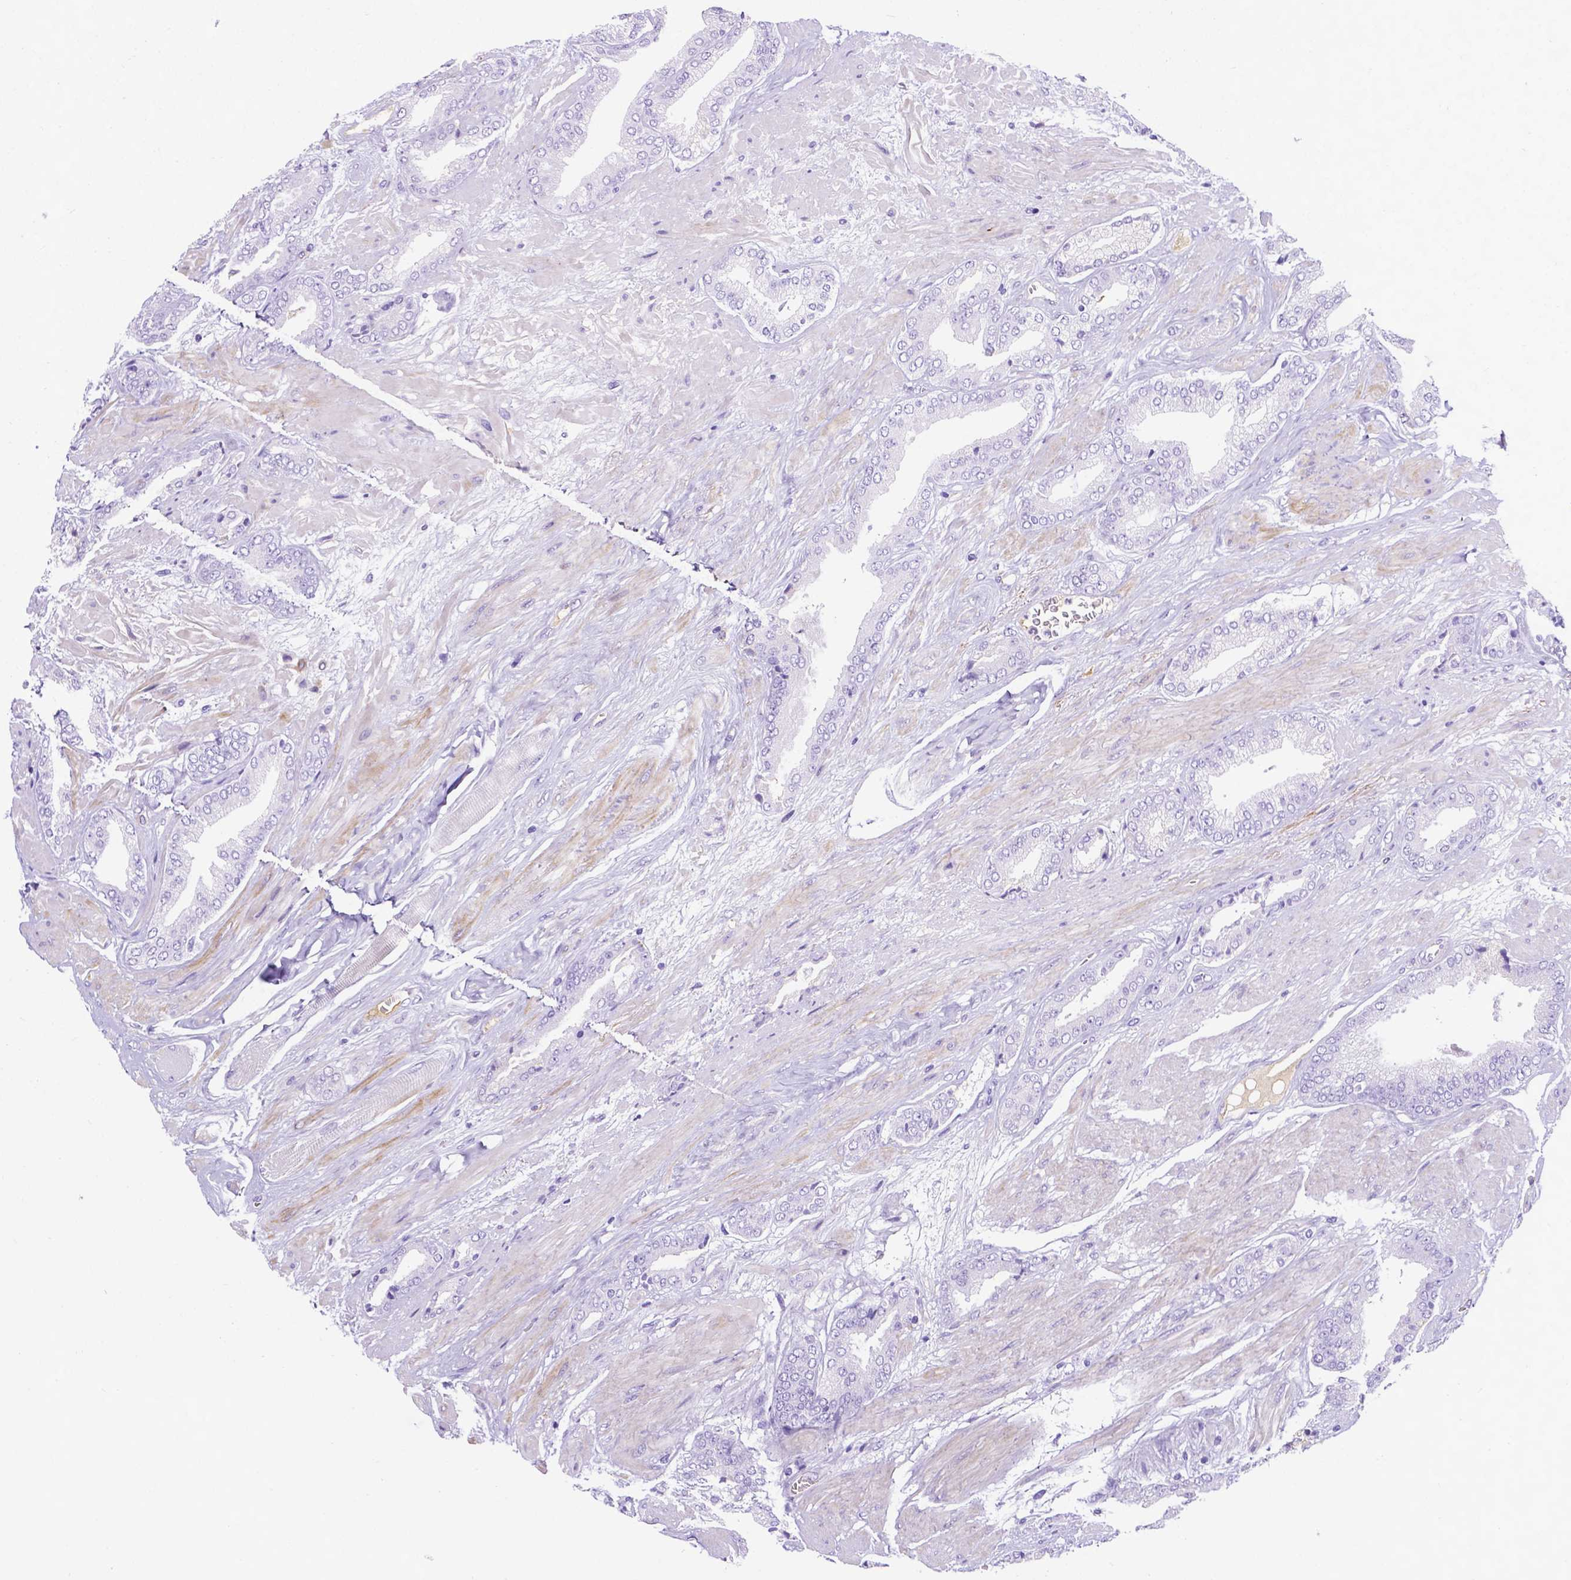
{"staining": {"intensity": "negative", "quantity": "none", "location": "none"}, "tissue": "prostate cancer", "cell_type": "Tumor cells", "image_type": "cancer", "snomed": [{"axis": "morphology", "description": "Adenocarcinoma, High grade"}, {"axis": "topography", "description": "Prostate"}], "caption": "IHC of human adenocarcinoma (high-grade) (prostate) demonstrates no positivity in tumor cells.", "gene": "APOE", "patient": {"sex": "male", "age": 56}}